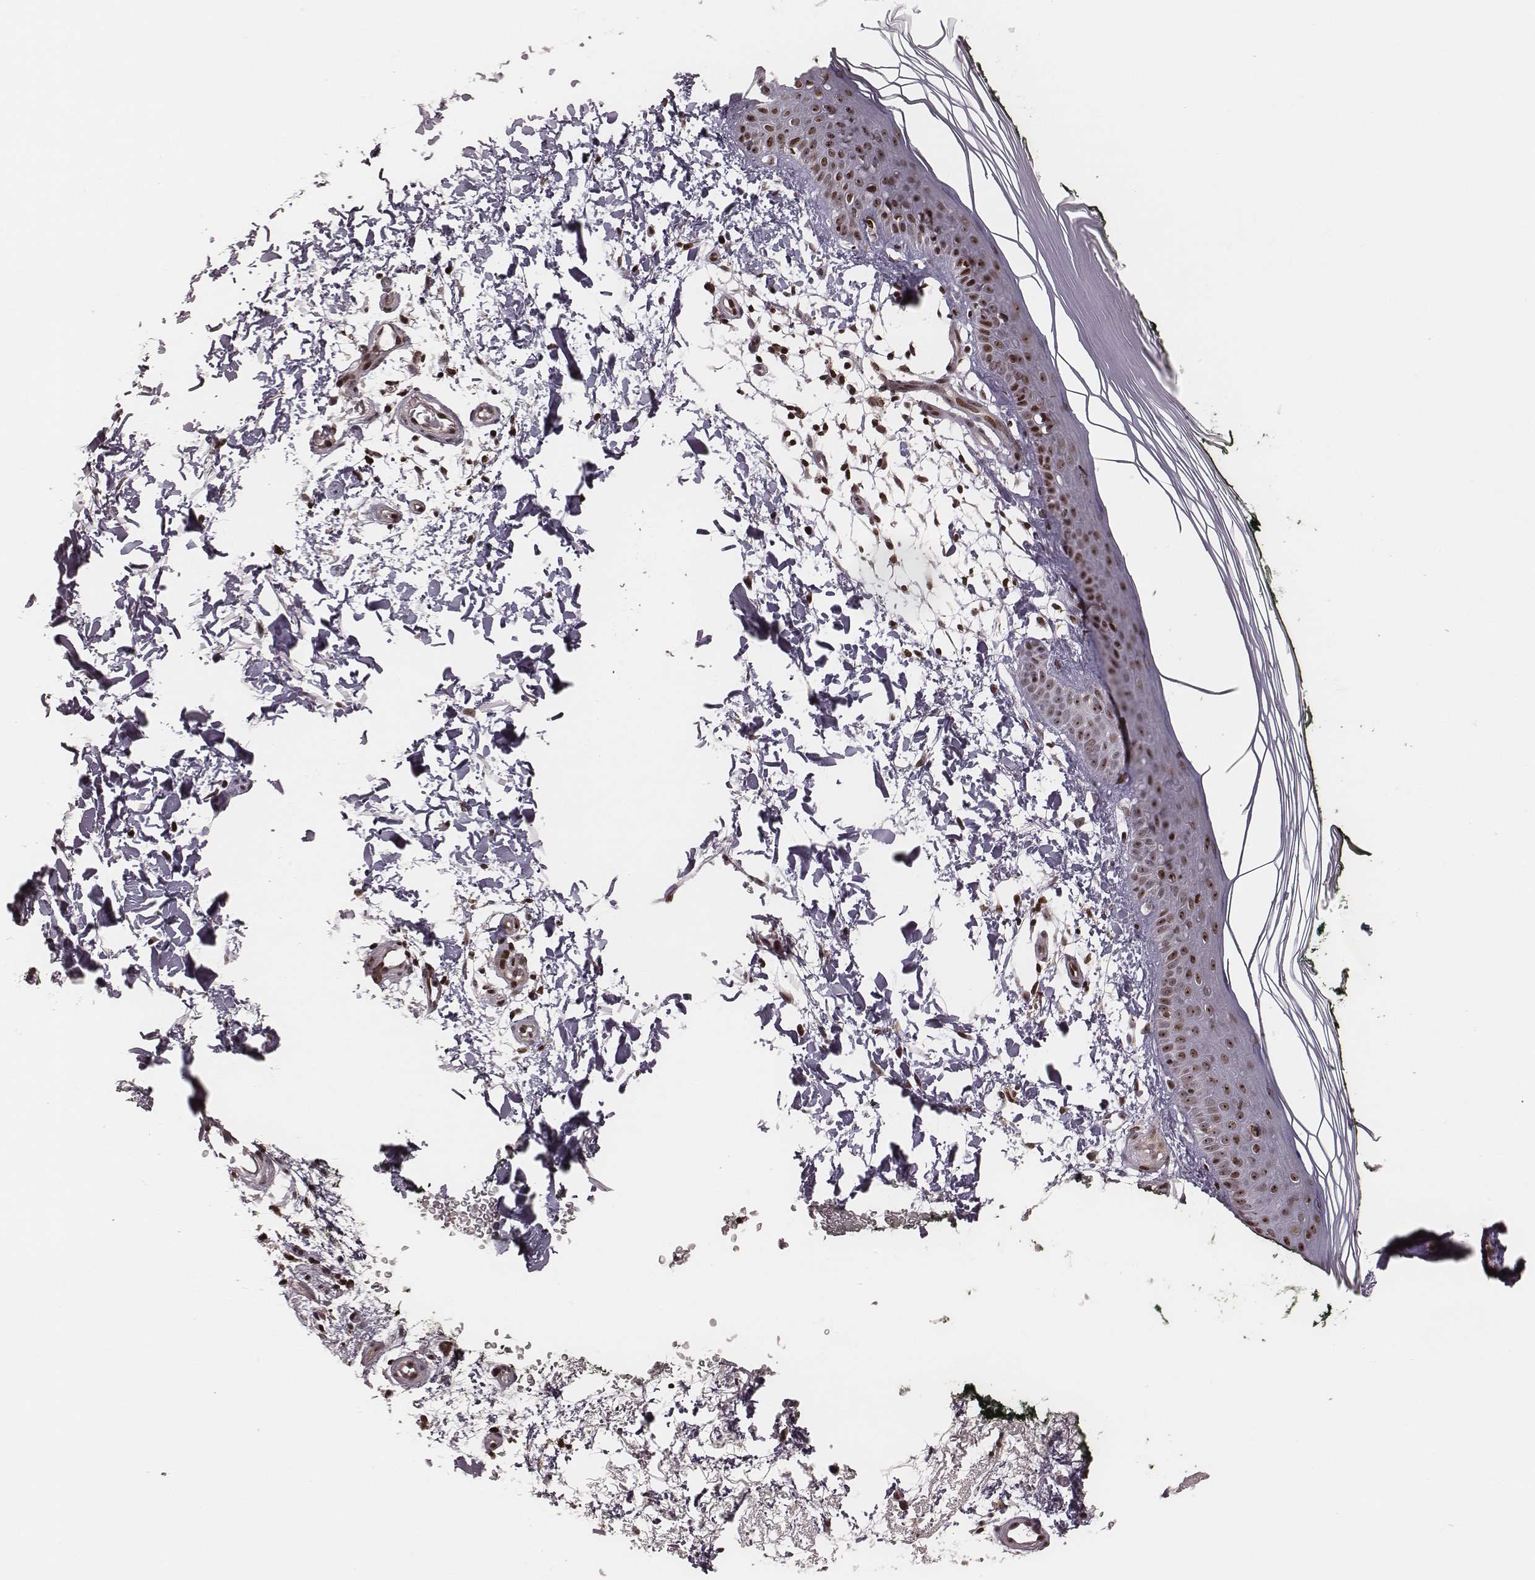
{"staining": {"intensity": "moderate", "quantity": "25%-75%", "location": "nuclear"}, "tissue": "skin", "cell_type": "Fibroblasts", "image_type": "normal", "snomed": [{"axis": "morphology", "description": "Normal tissue, NOS"}, {"axis": "topography", "description": "Skin"}], "caption": "Immunohistochemical staining of normal human skin shows medium levels of moderate nuclear staining in approximately 25%-75% of fibroblasts. Using DAB (brown) and hematoxylin (blue) stains, captured at high magnification using brightfield microscopy.", "gene": "VRK3", "patient": {"sex": "female", "age": 62}}